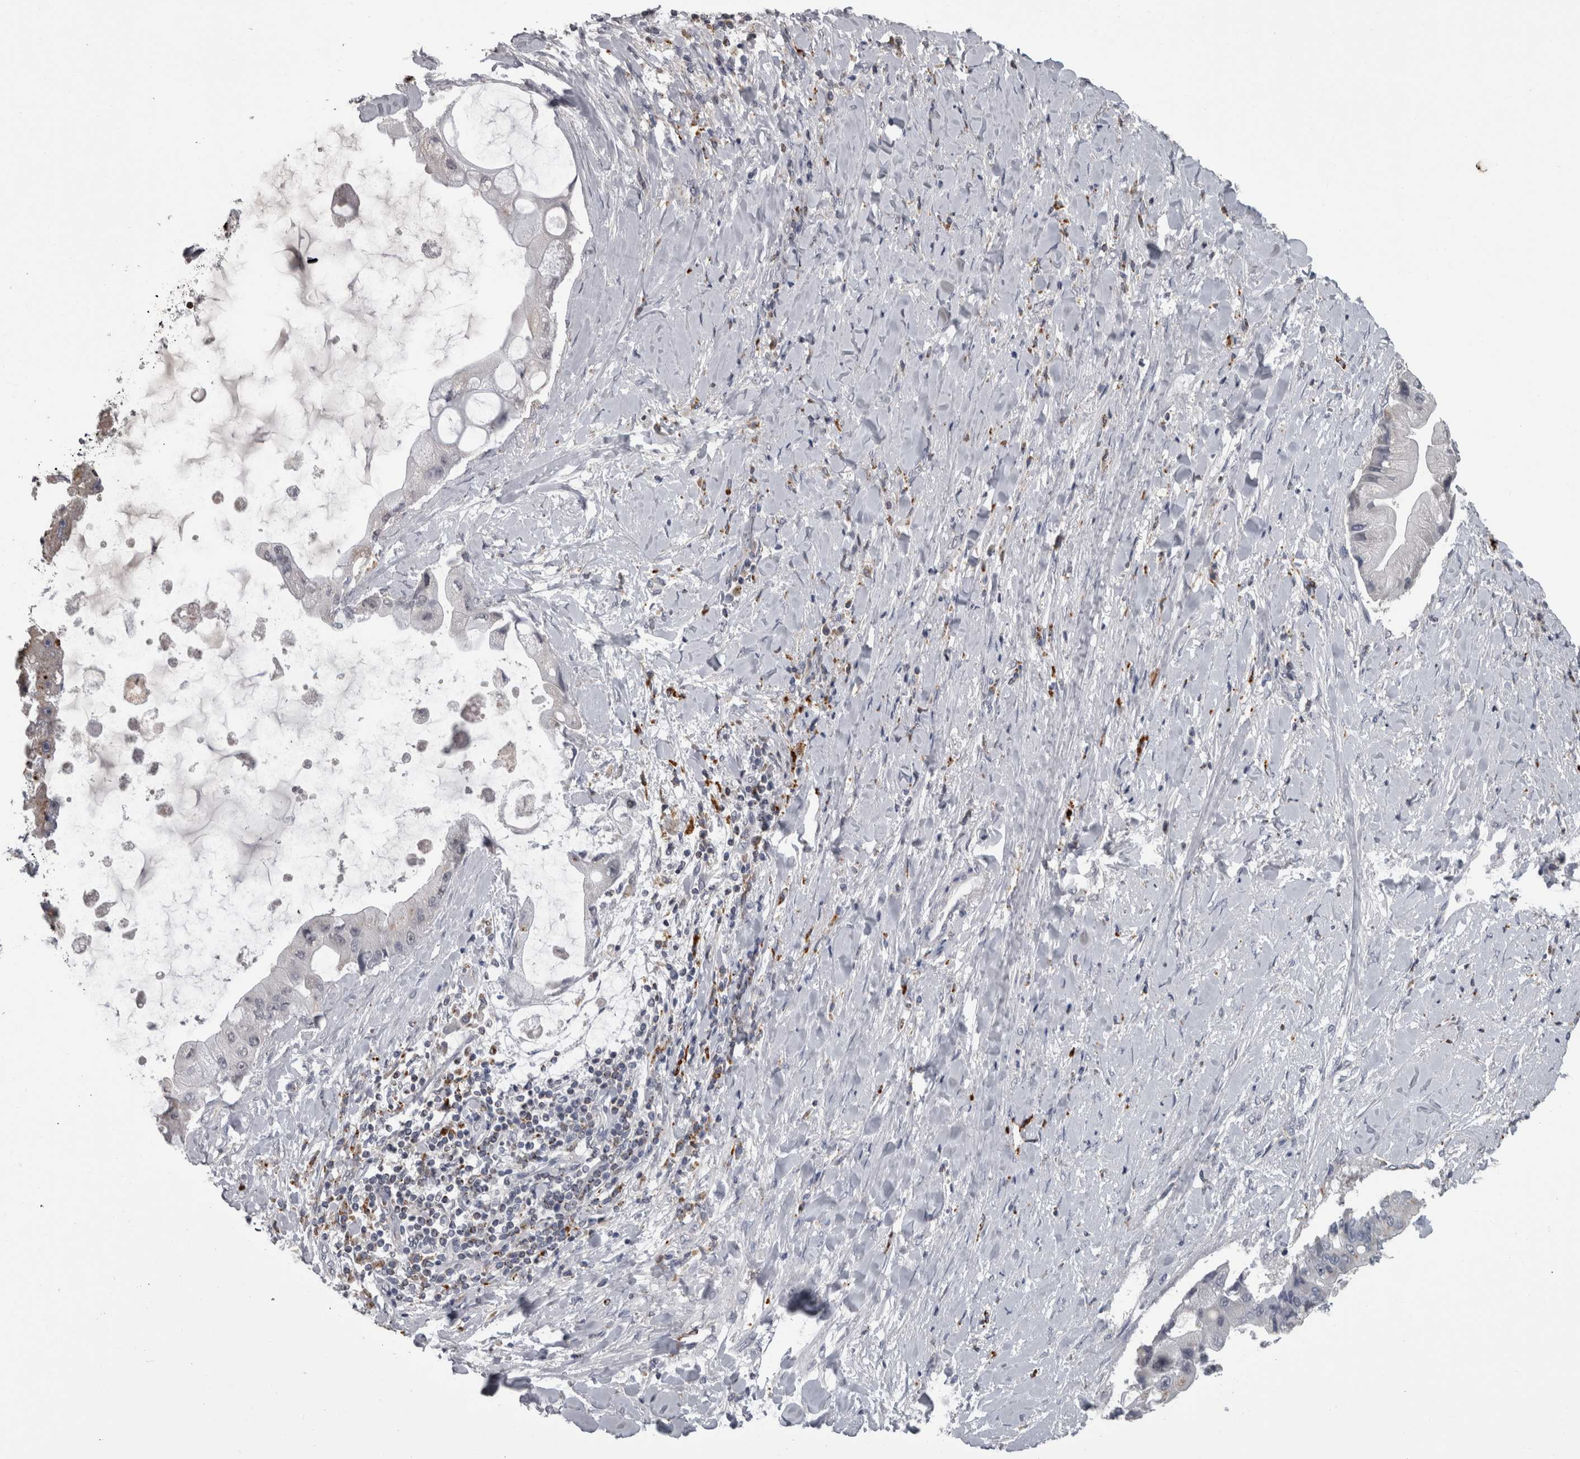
{"staining": {"intensity": "negative", "quantity": "none", "location": "none"}, "tissue": "liver cancer", "cell_type": "Tumor cells", "image_type": "cancer", "snomed": [{"axis": "morphology", "description": "Cholangiocarcinoma"}, {"axis": "topography", "description": "Liver"}], "caption": "IHC of liver cholangiocarcinoma displays no expression in tumor cells.", "gene": "NAAA", "patient": {"sex": "male", "age": 50}}